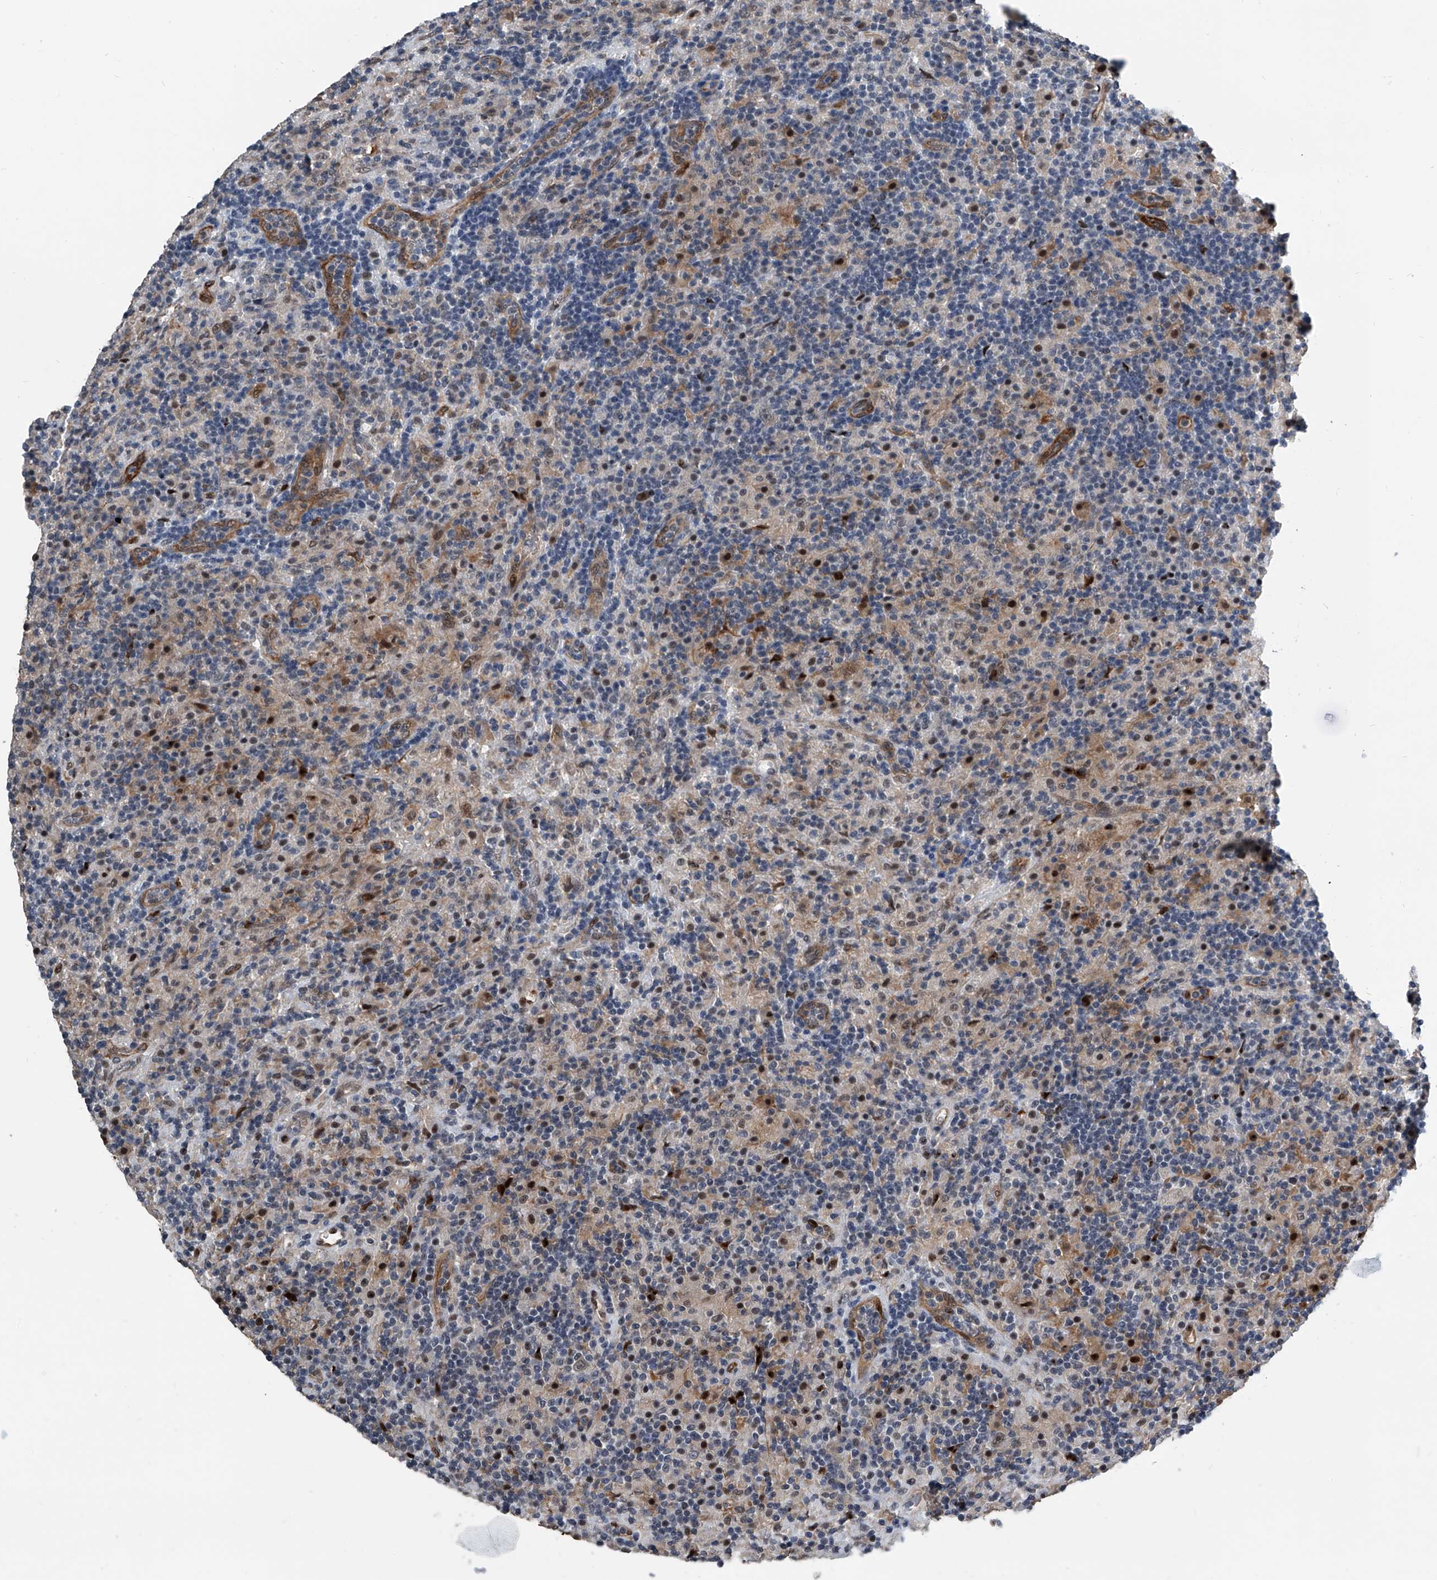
{"staining": {"intensity": "negative", "quantity": "none", "location": "none"}, "tissue": "lymphoma", "cell_type": "Tumor cells", "image_type": "cancer", "snomed": [{"axis": "morphology", "description": "Hodgkin's disease, NOS"}, {"axis": "topography", "description": "Lymph node"}], "caption": "Tumor cells show no significant positivity in Hodgkin's disease.", "gene": "MEN1", "patient": {"sex": "male", "age": 70}}